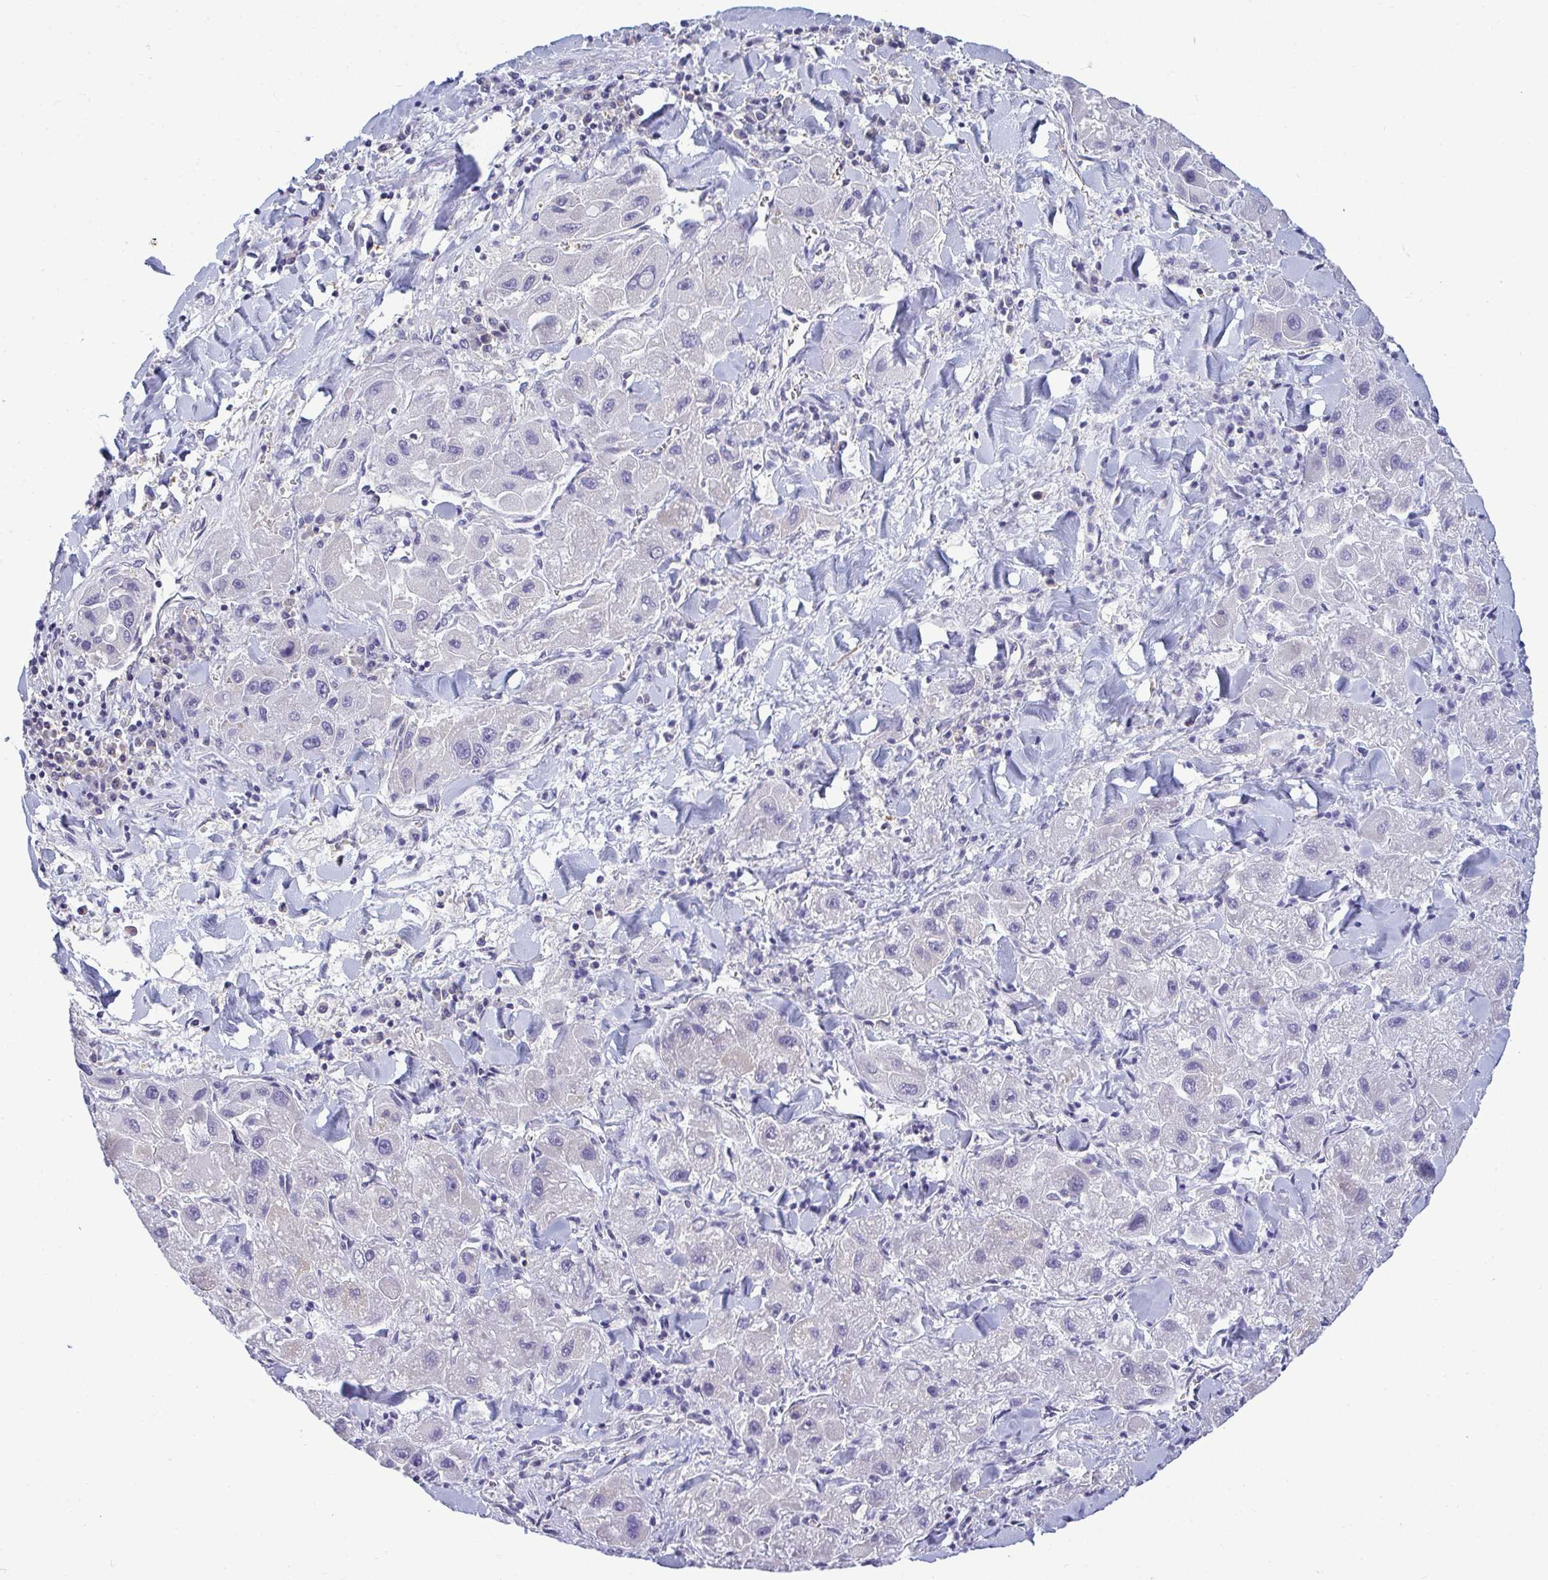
{"staining": {"intensity": "negative", "quantity": "none", "location": "none"}, "tissue": "liver cancer", "cell_type": "Tumor cells", "image_type": "cancer", "snomed": [{"axis": "morphology", "description": "Carcinoma, Hepatocellular, NOS"}, {"axis": "topography", "description": "Liver"}], "caption": "Liver hepatocellular carcinoma was stained to show a protein in brown. There is no significant positivity in tumor cells.", "gene": "SLC30A6", "patient": {"sex": "male", "age": 24}}